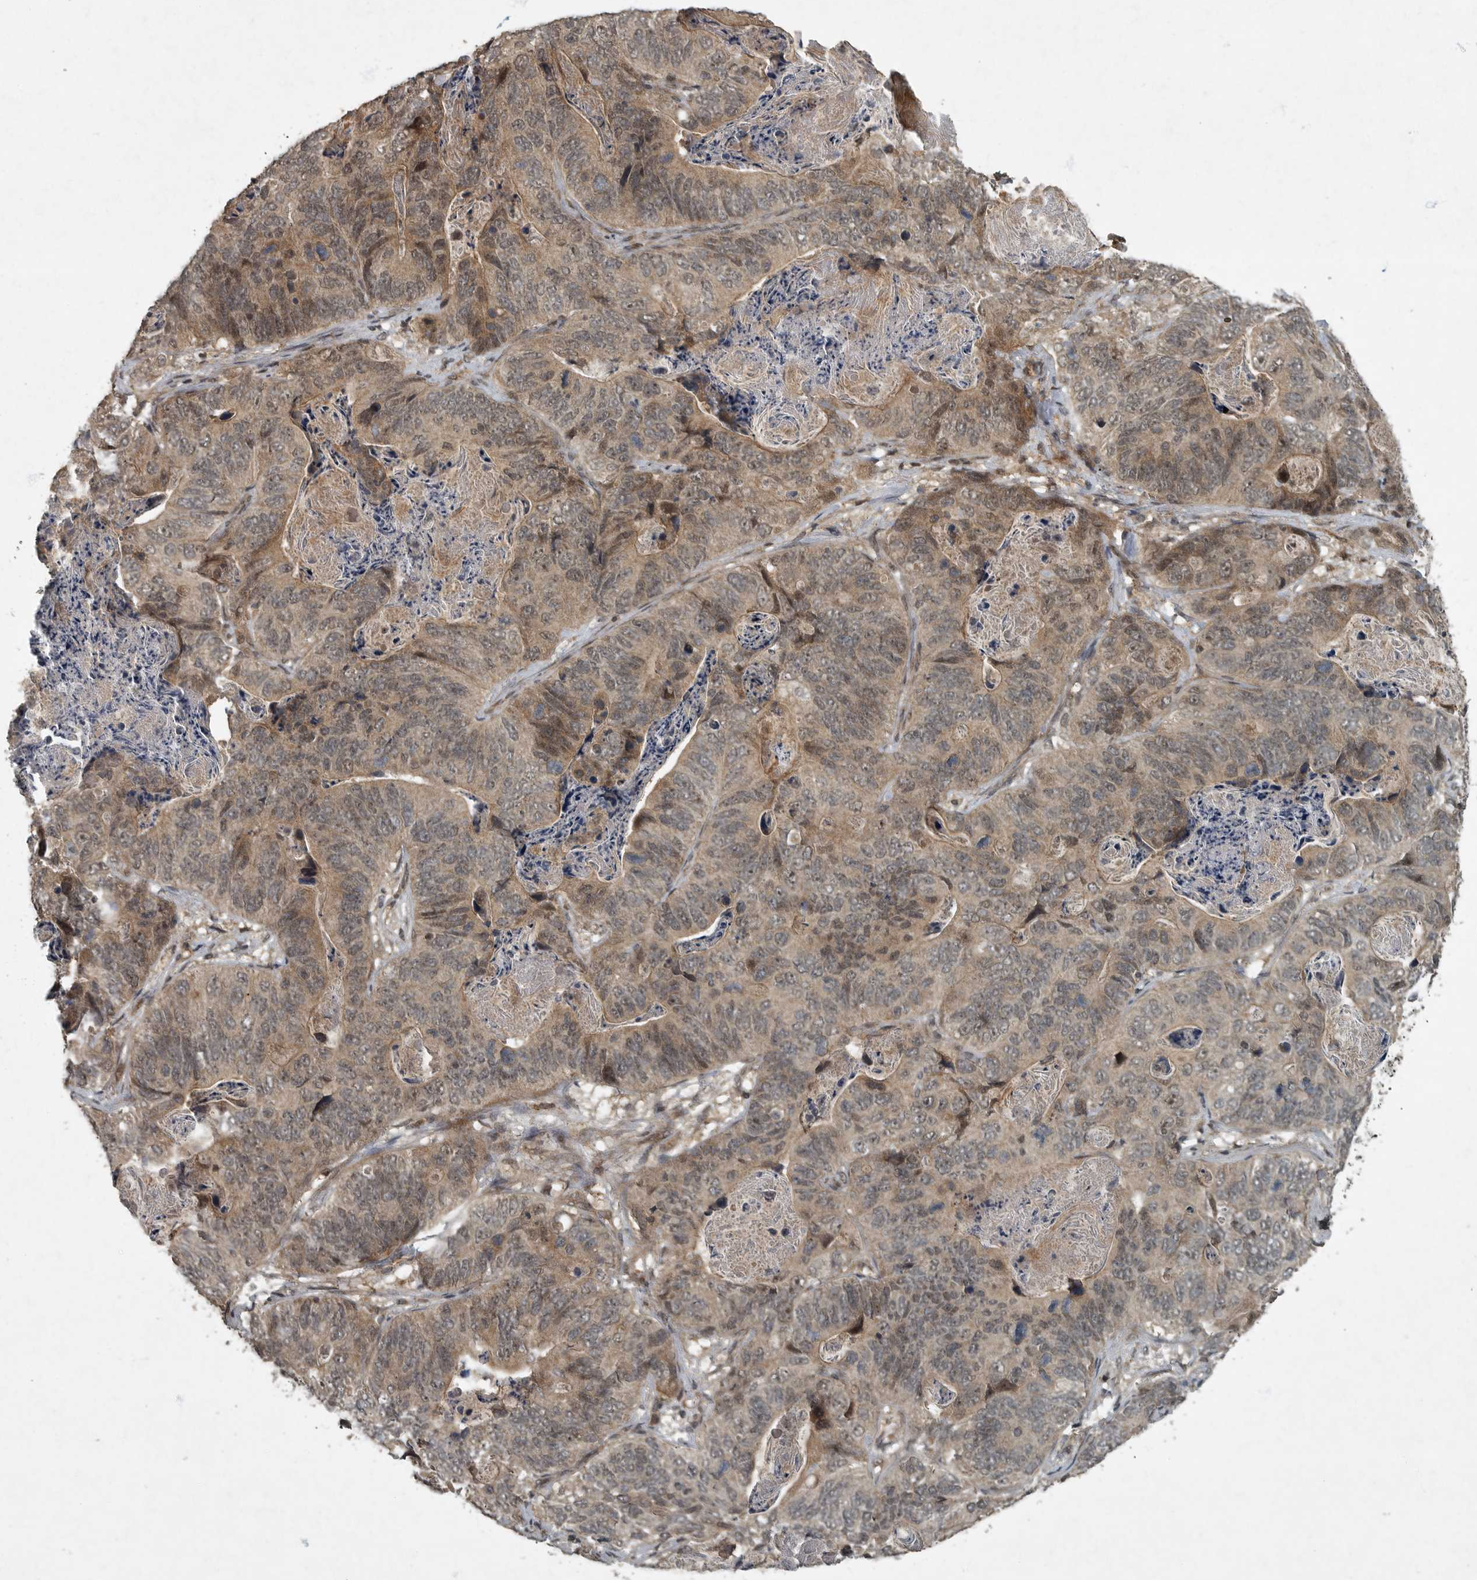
{"staining": {"intensity": "moderate", "quantity": "25%-75%", "location": "cytoplasmic/membranous,nuclear"}, "tissue": "stomach cancer", "cell_type": "Tumor cells", "image_type": "cancer", "snomed": [{"axis": "morphology", "description": "Normal tissue, NOS"}, {"axis": "morphology", "description": "Adenocarcinoma, NOS"}, {"axis": "topography", "description": "Stomach"}], "caption": "Immunohistochemical staining of human stomach adenocarcinoma displays medium levels of moderate cytoplasmic/membranous and nuclear positivity in about 25%-75% of tumor cells. Using DAB (brown) and hematoxylin (blue) stains, captured at high magnification using brightfield microscopy.", "gene": "FOXO1", "patient": {"sex": "female", "age": 89}}